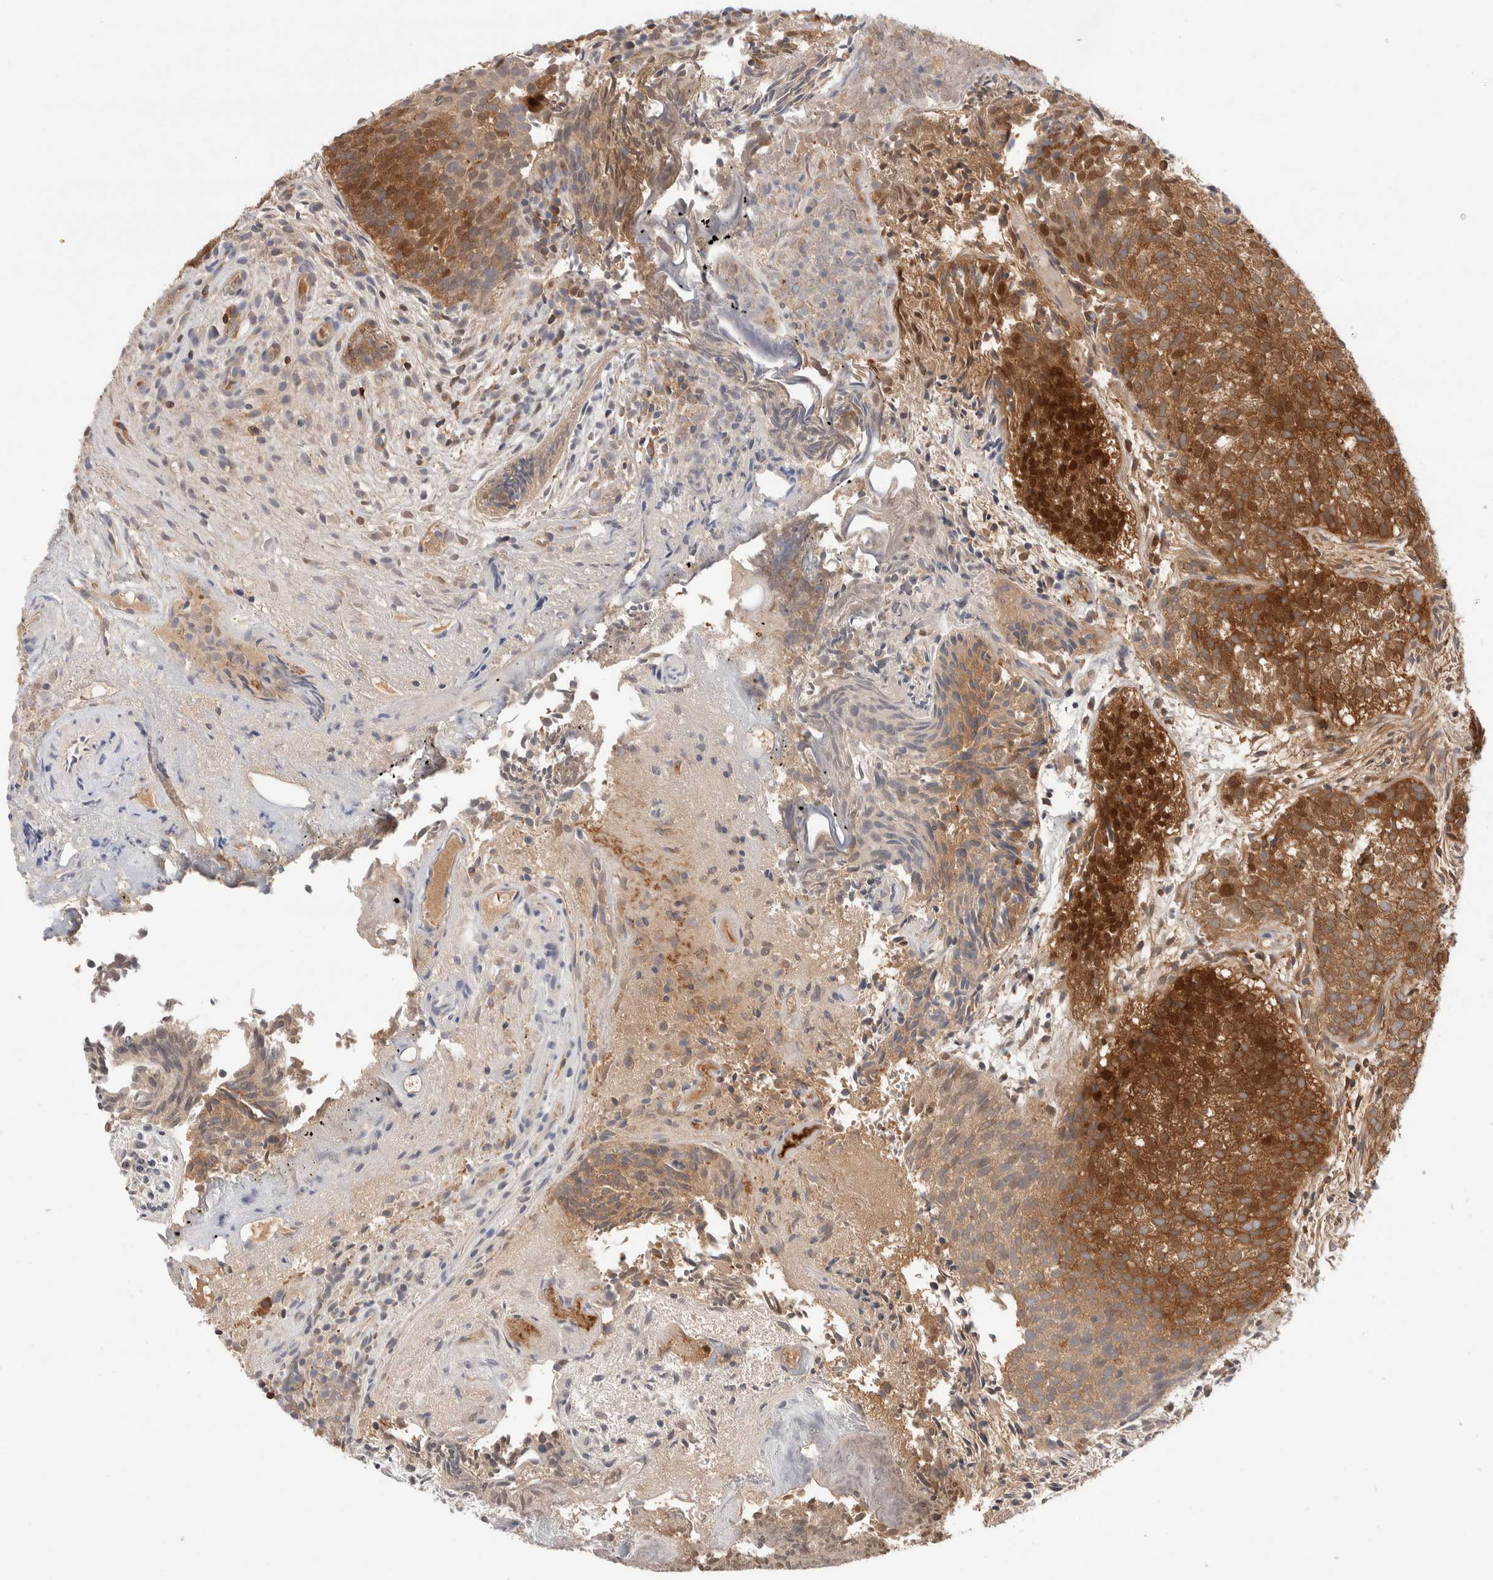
{"staining": {"intensity": "strong", "quantity": "25%-75%", "location": "cytoplasmic/membranous,nuclear"}, "tissue": "urothelial cancer", "cell_type": "Tumor cells", "image_type": "cancer", "snomed": [{"axis": "morphology", "description": "Urothelial carcinoma, Low grade"}, {"axis": "topography", "description": "Urinary bladder"}], "caption": "This photomicrograph demonstrates immunohistochemistry (IHC) staining of urothelial cancer, with high strong cytoplasmic/membranous and nuclear positivity in approximately 25%-75% of tumor cells.", "gene": "KLHL14", "patient": {"sex": "male", "age": 86}}